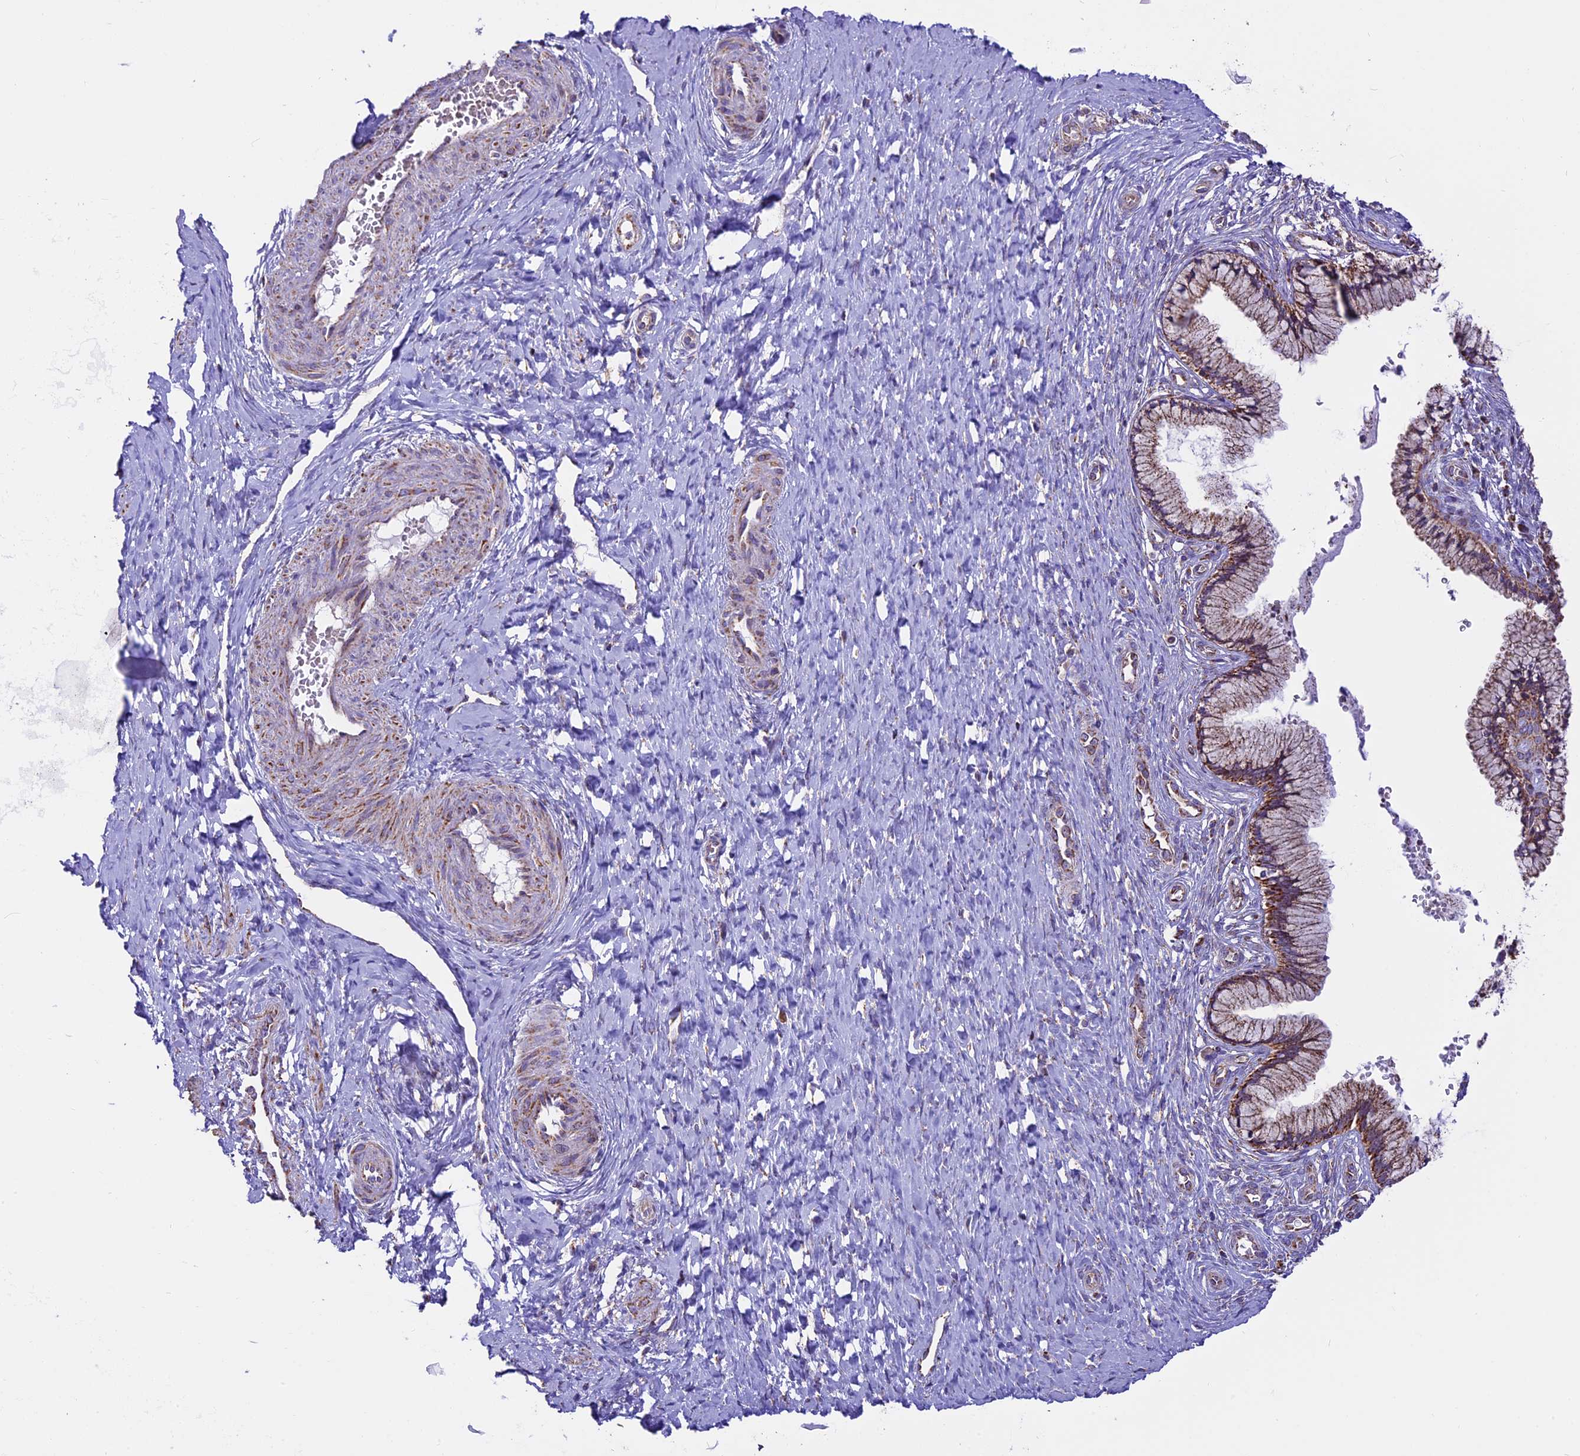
{"staining": {"intensity": "moderate", "quantity": ">75%", "location": "cytoplasmic/membranous"}, "tissue": "cervix", "cell_type": "Glandular cells", "image_type": "normal", "snomed": [{"axis": "morphology", "description": "Normal tissue, NOS"}, {"axis": "topography", "description": "Cervix"}], "caption": "Brown immunohistochemical staining in unremarkable cervix shows moderate cytoplasmic/membranous staining in about >75% of glandular cells. (IHC, brightfield microscopy, high magnification).", "gene": "NDUFA8", "patient": {"sex": "female", "age": 36}}